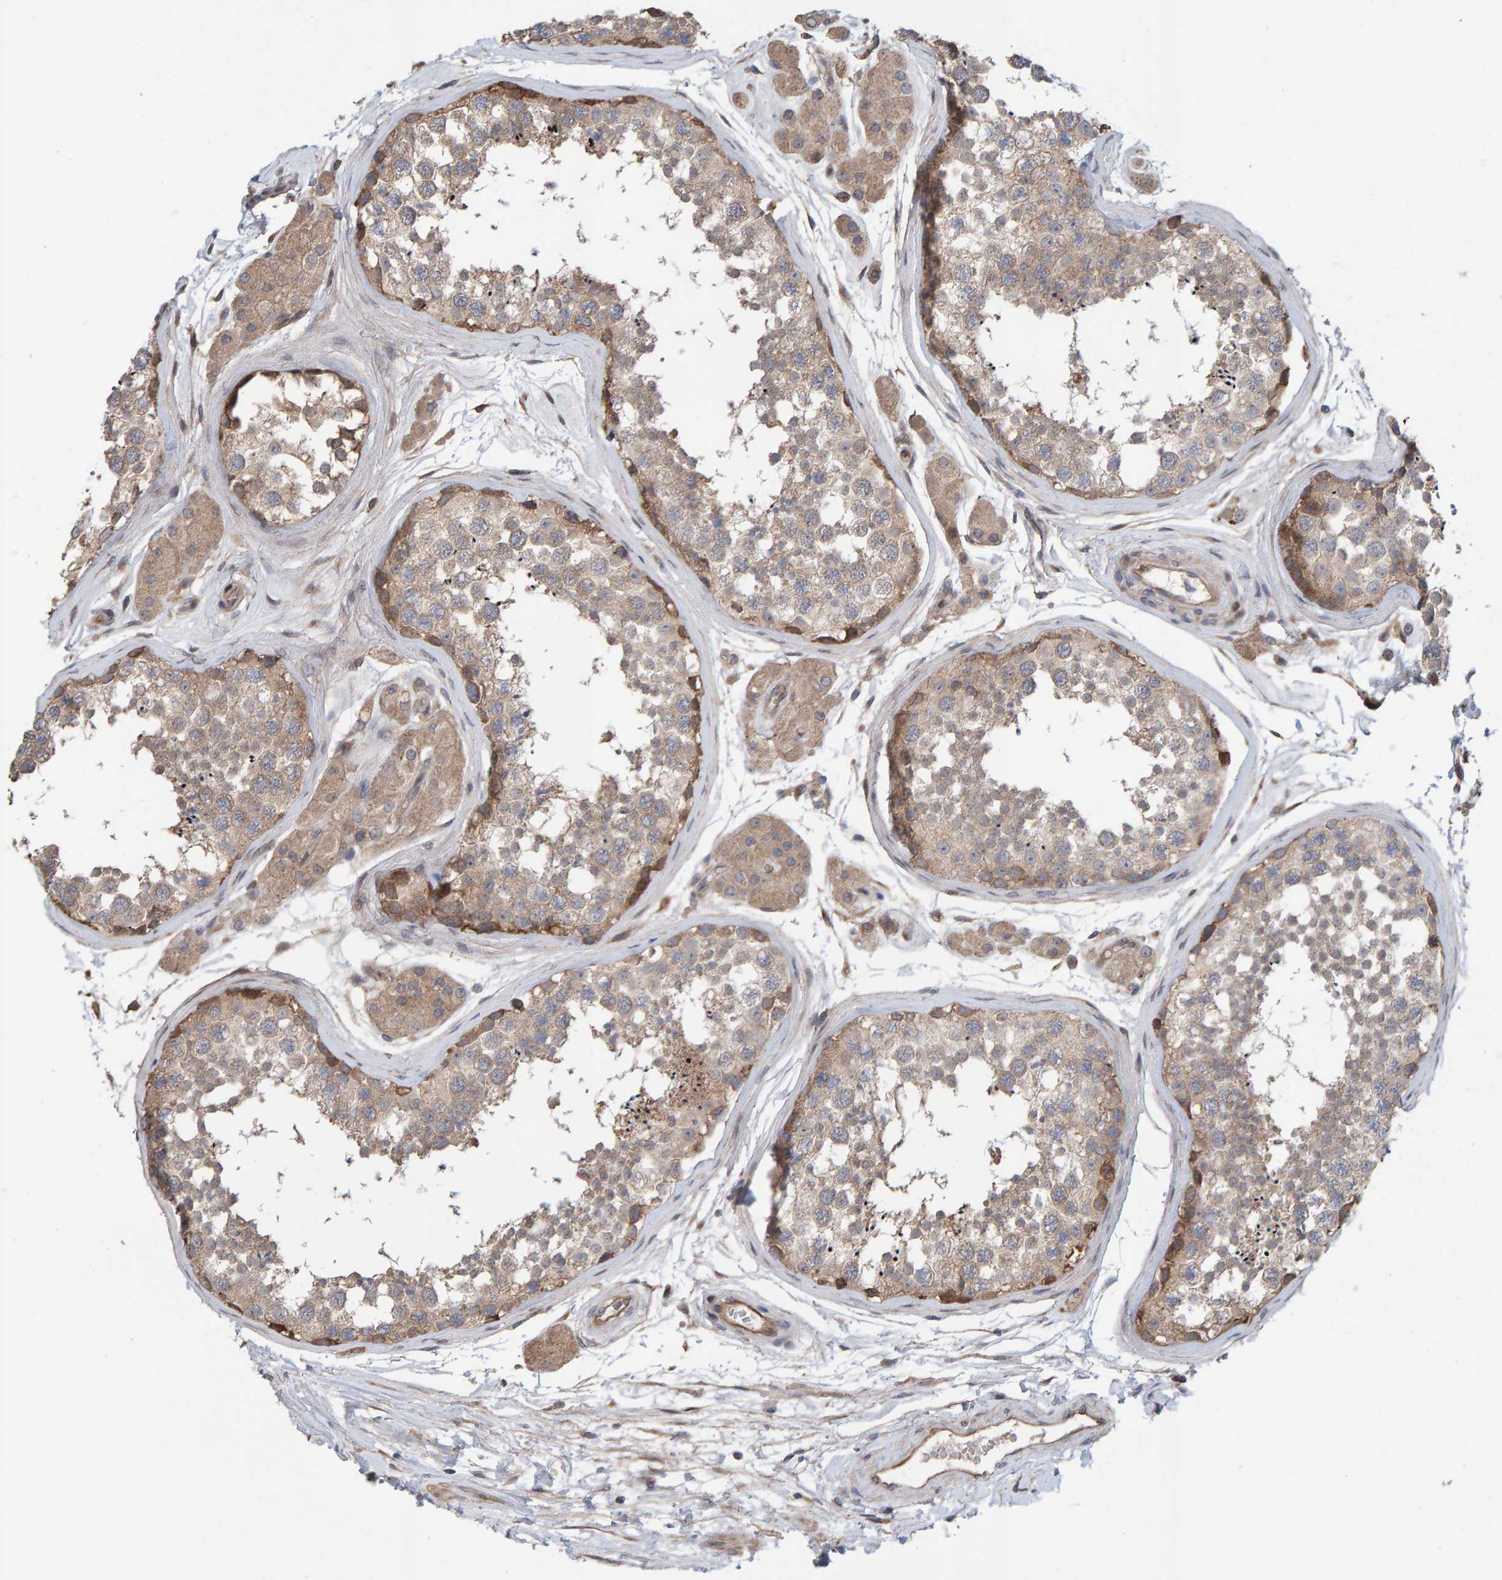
{"staining": {"intensity": "weak", "quantity": ">75%", "location": "cytoplasmic/membranous"}, "tissue": "testis", "cell_type": "Cells in seminiferous ducts", "image_type": "normal", "snomed": [{"axis": "morphology", "description": "Normal tissue, NOS"}, {"axis": "topography", "description": "Testis"}], "caption": "DAB immunohistochemical staining of normal testis reveals weak cytoplasmic/membranous protein staining in approximately >75% of cells in seminiferous ducts.", "gene": "LRSAM1", "patient": {"sex": "male", "age": 56}}